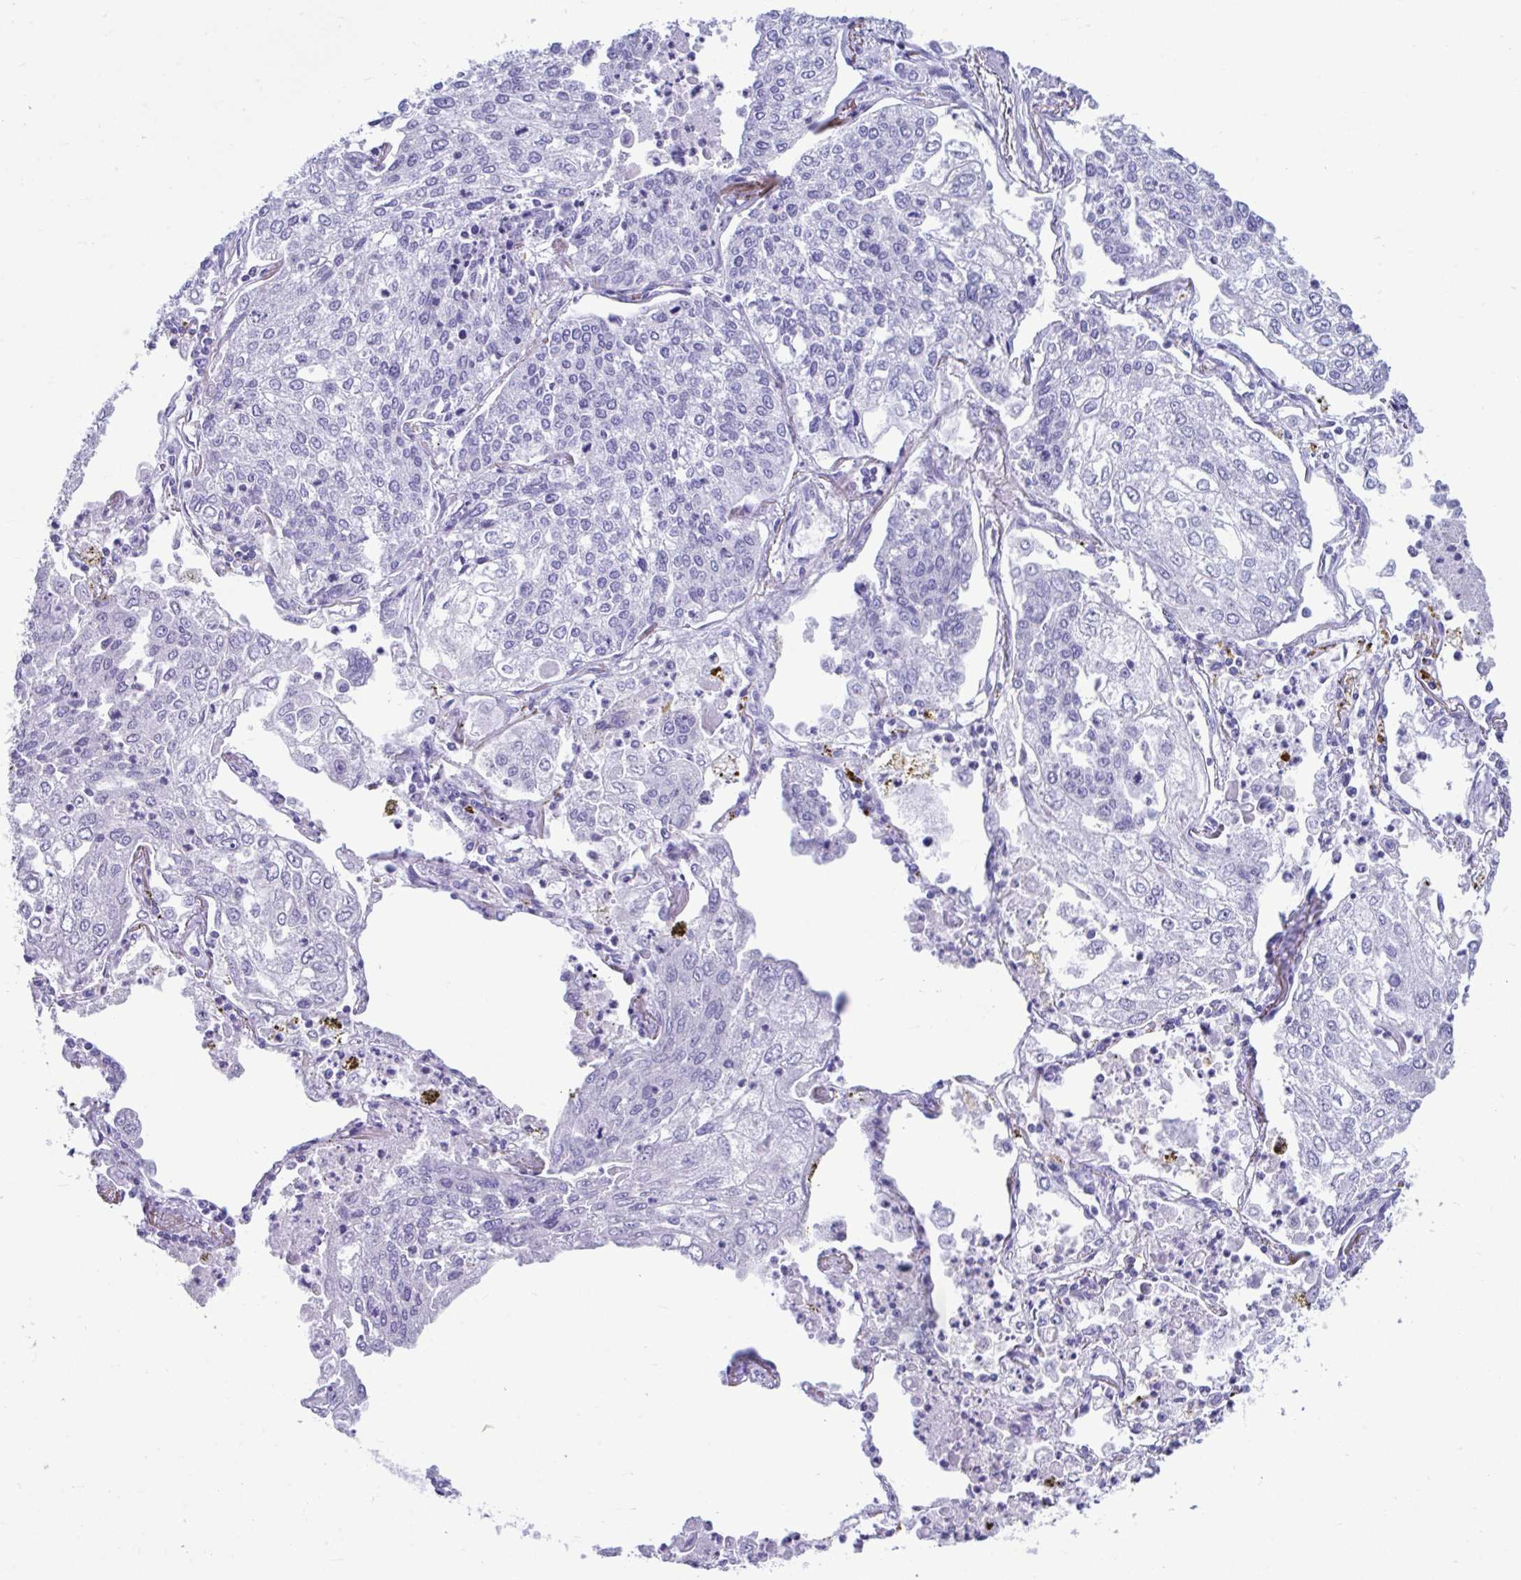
{"staining": {"intensity": "negative", "quantity": "none", "location": "none"}, "tissue": "lung cancer", "cell_type": "Tumor cells", "image_type": "cancer", "snomed": [{"axis": "morphology", "description": "Squamous cell carcinoma, NOS"}, {"axis": "topography", "description": "Lung"}], "caption": "Tumor cells are negative for brown protein staining in lung cancer.", "gene": "SMIM9", "patient": {"sex": "male", "age": 74}}